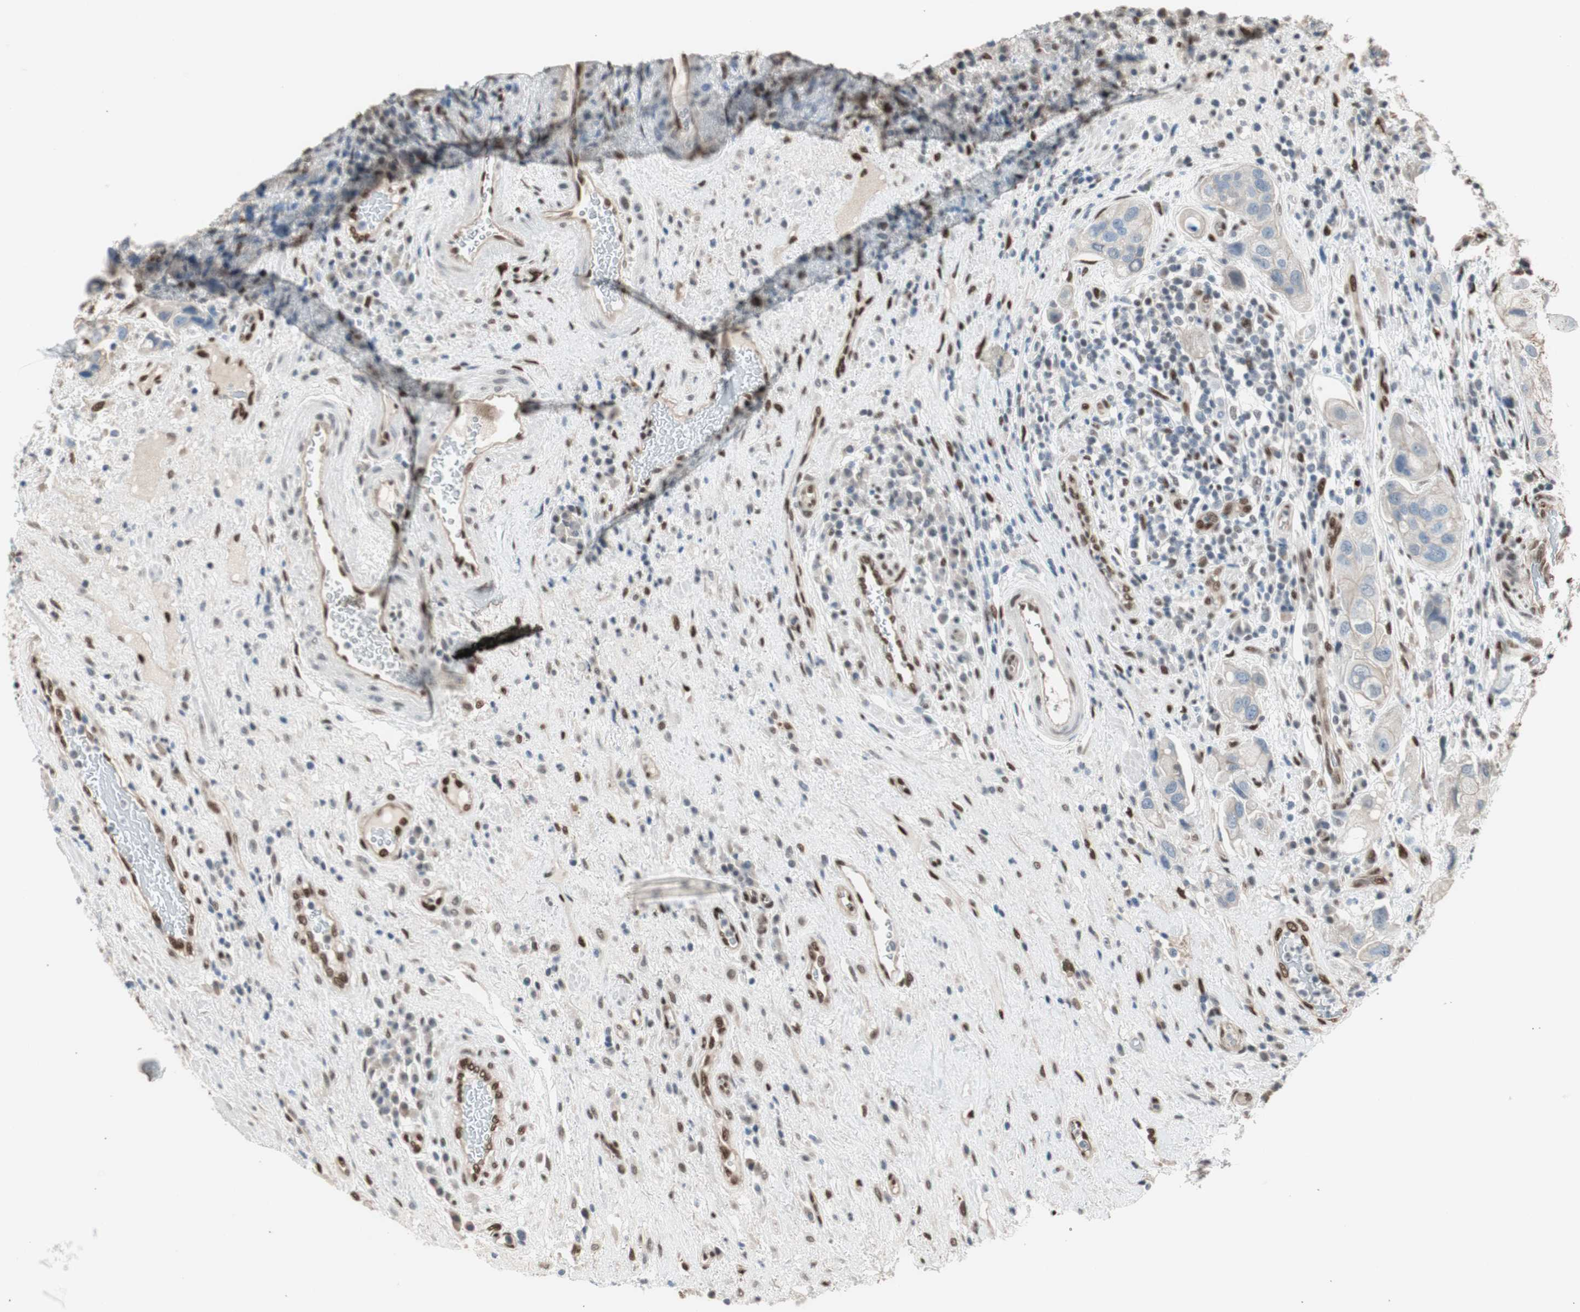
{"staining": {"intensity": "weak", "quantity": "<25%", "location": "cytoplasmic/membranous"}, "tissue": "urothelial cancer", "cell_type": "Tumor cells", "image_type": "cancer", "snomed": [{"axis": "morphology", "description": "Urothelial carcinoma, High grade"}, {"axis": "topography", "description": "Urinary bladder"}], "caption": "Immunohistochemical staining of human urothelial cancer displays no significant positivity in tumor cells.", "gene": "PML", "patient": {"sex": "female", "age": 64}}